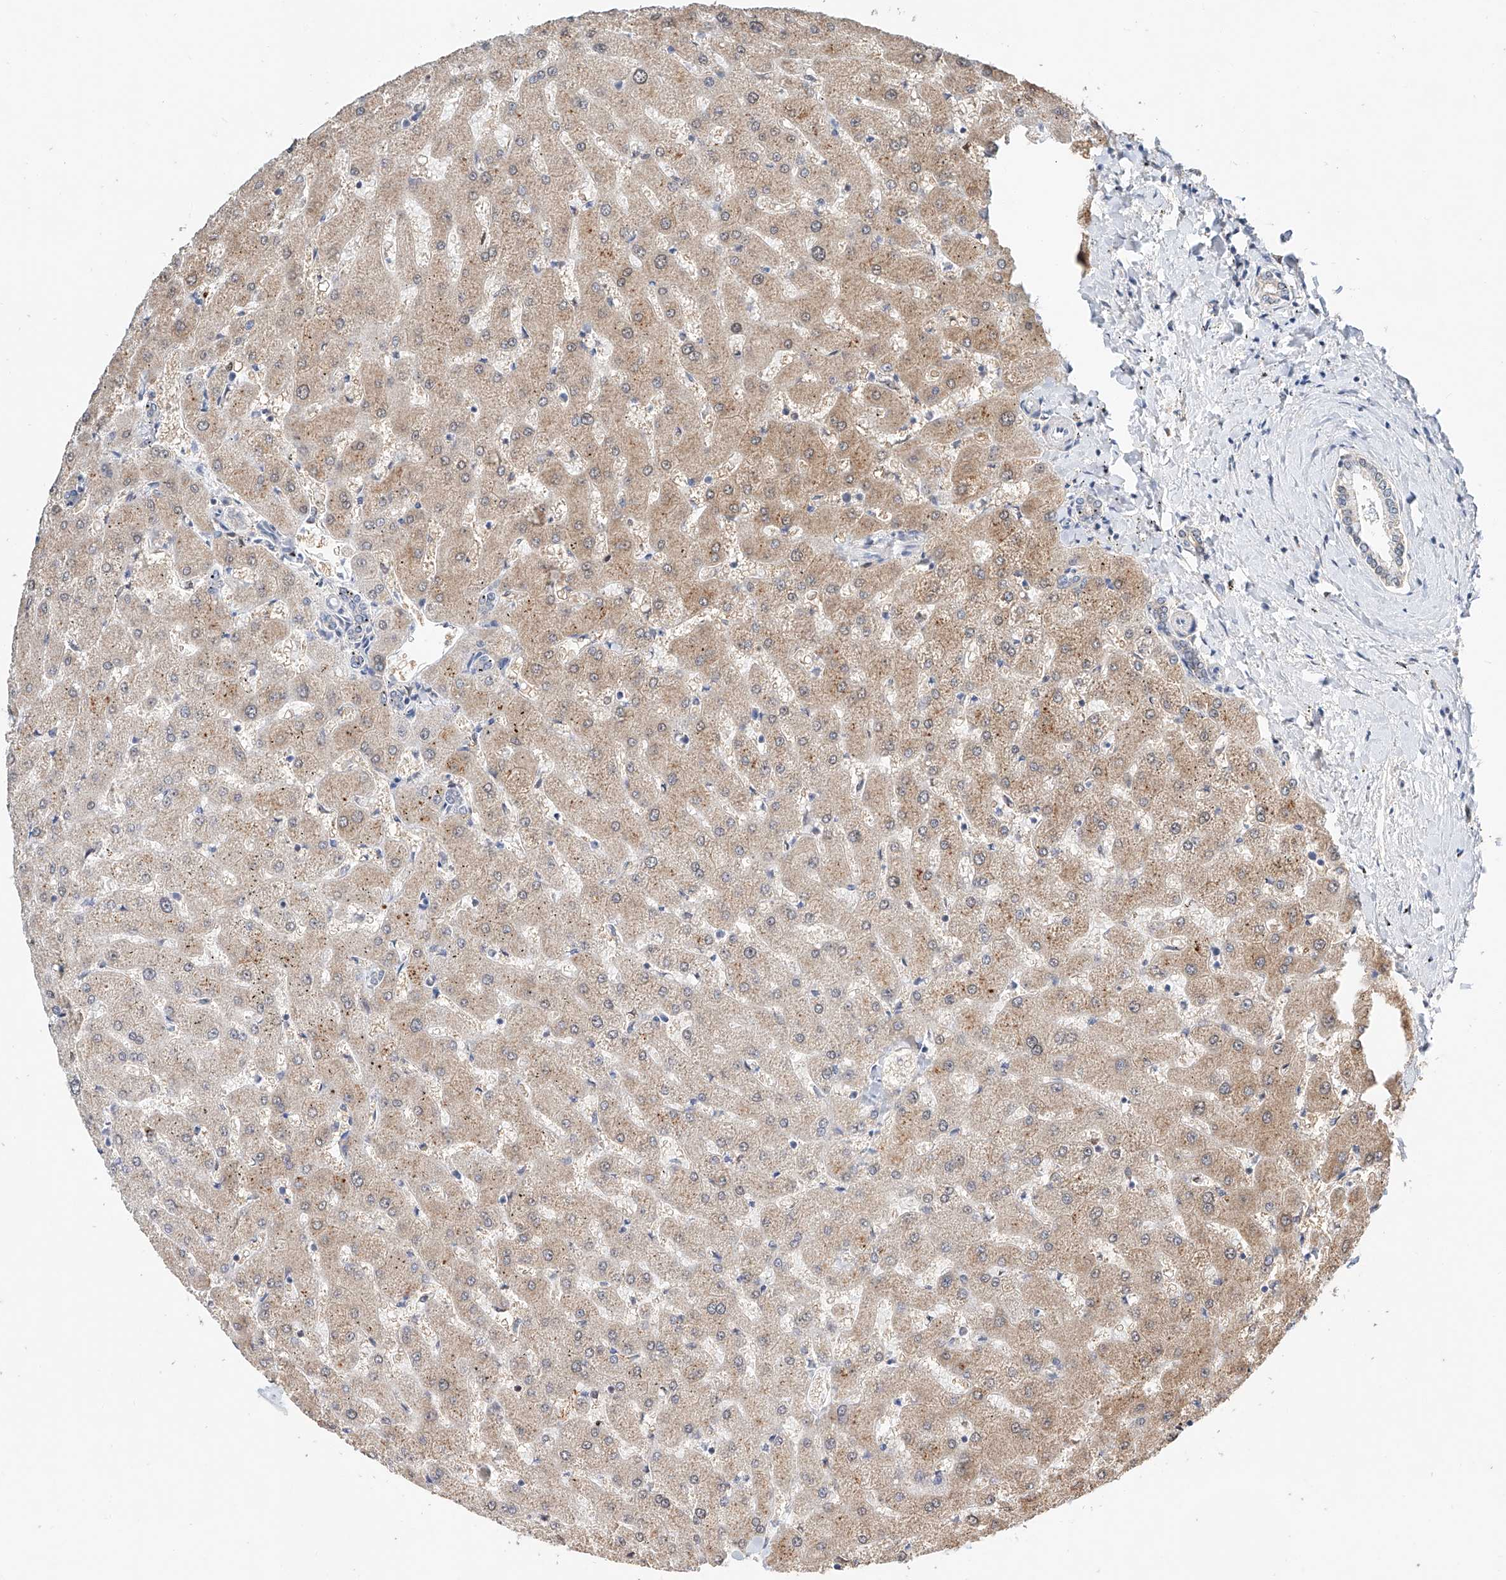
{"staining": {"intensity": "weak", "quantity": "25%-75%", "location": "cytoplasmic/membranous"}, "tissue": "liver", "cell_type": "Cholangiocytes", "image_type": "normal", "snomed": [{"axis": "morphology", "description": "Normal tissue, NOS"}, {"axis": "topography", "description": "Liver"}], "caption": "Cholangiocytes display low levels of weak cytoplasmic/membranous staining in about 25%-75% of cells in unremarkable liver.", "gene": "CTDP1", "patient": {"sex": "female", "age": 63}}